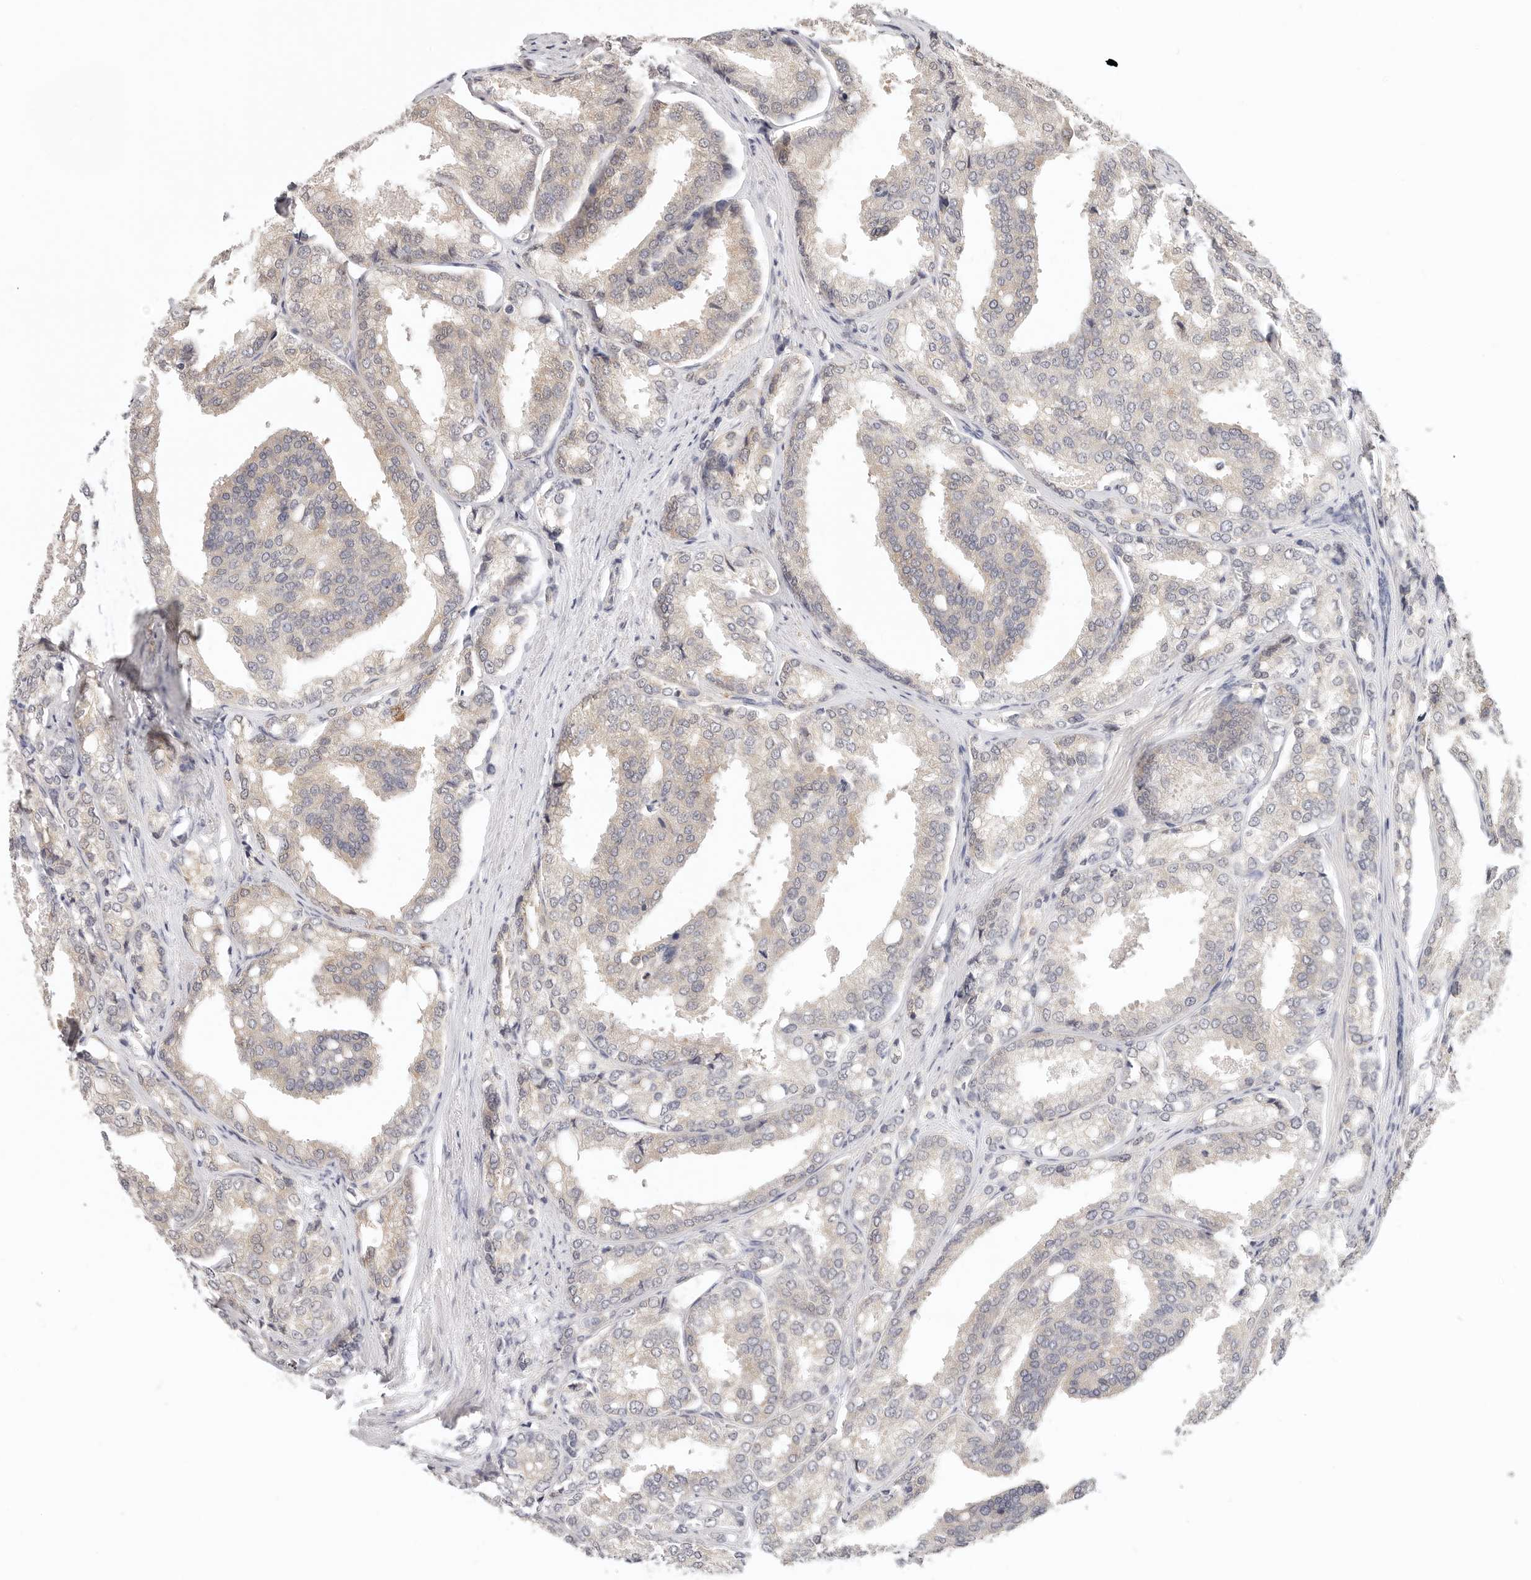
{"staining": {"intensity": "weak", "quantity": "25%-75%", "location": "cytoplasmic/membranous,nuclear"}, "tissue": "prostate cancer", "cell_type": "Tumor cells", "image_type": "cancer", "snomed": [{"axis": "morphology", "description": "Adenocarcinoma, High grade"}, {"axis": "topography", "description": "Prostate"}], "caption": "Protein staining of prostate cancer (adenocarcinoma (high-grade)) tissue shows weak cytoplasmic/membranous and nuclear expression in about 25%-75% of tumor cells. (DAB (3,3'-diaminobenzidine) = brown stain, brightfield microscopy at high magnification).", "gene": "GGPS1", "patient": {"sex": "male", "age": 50}}